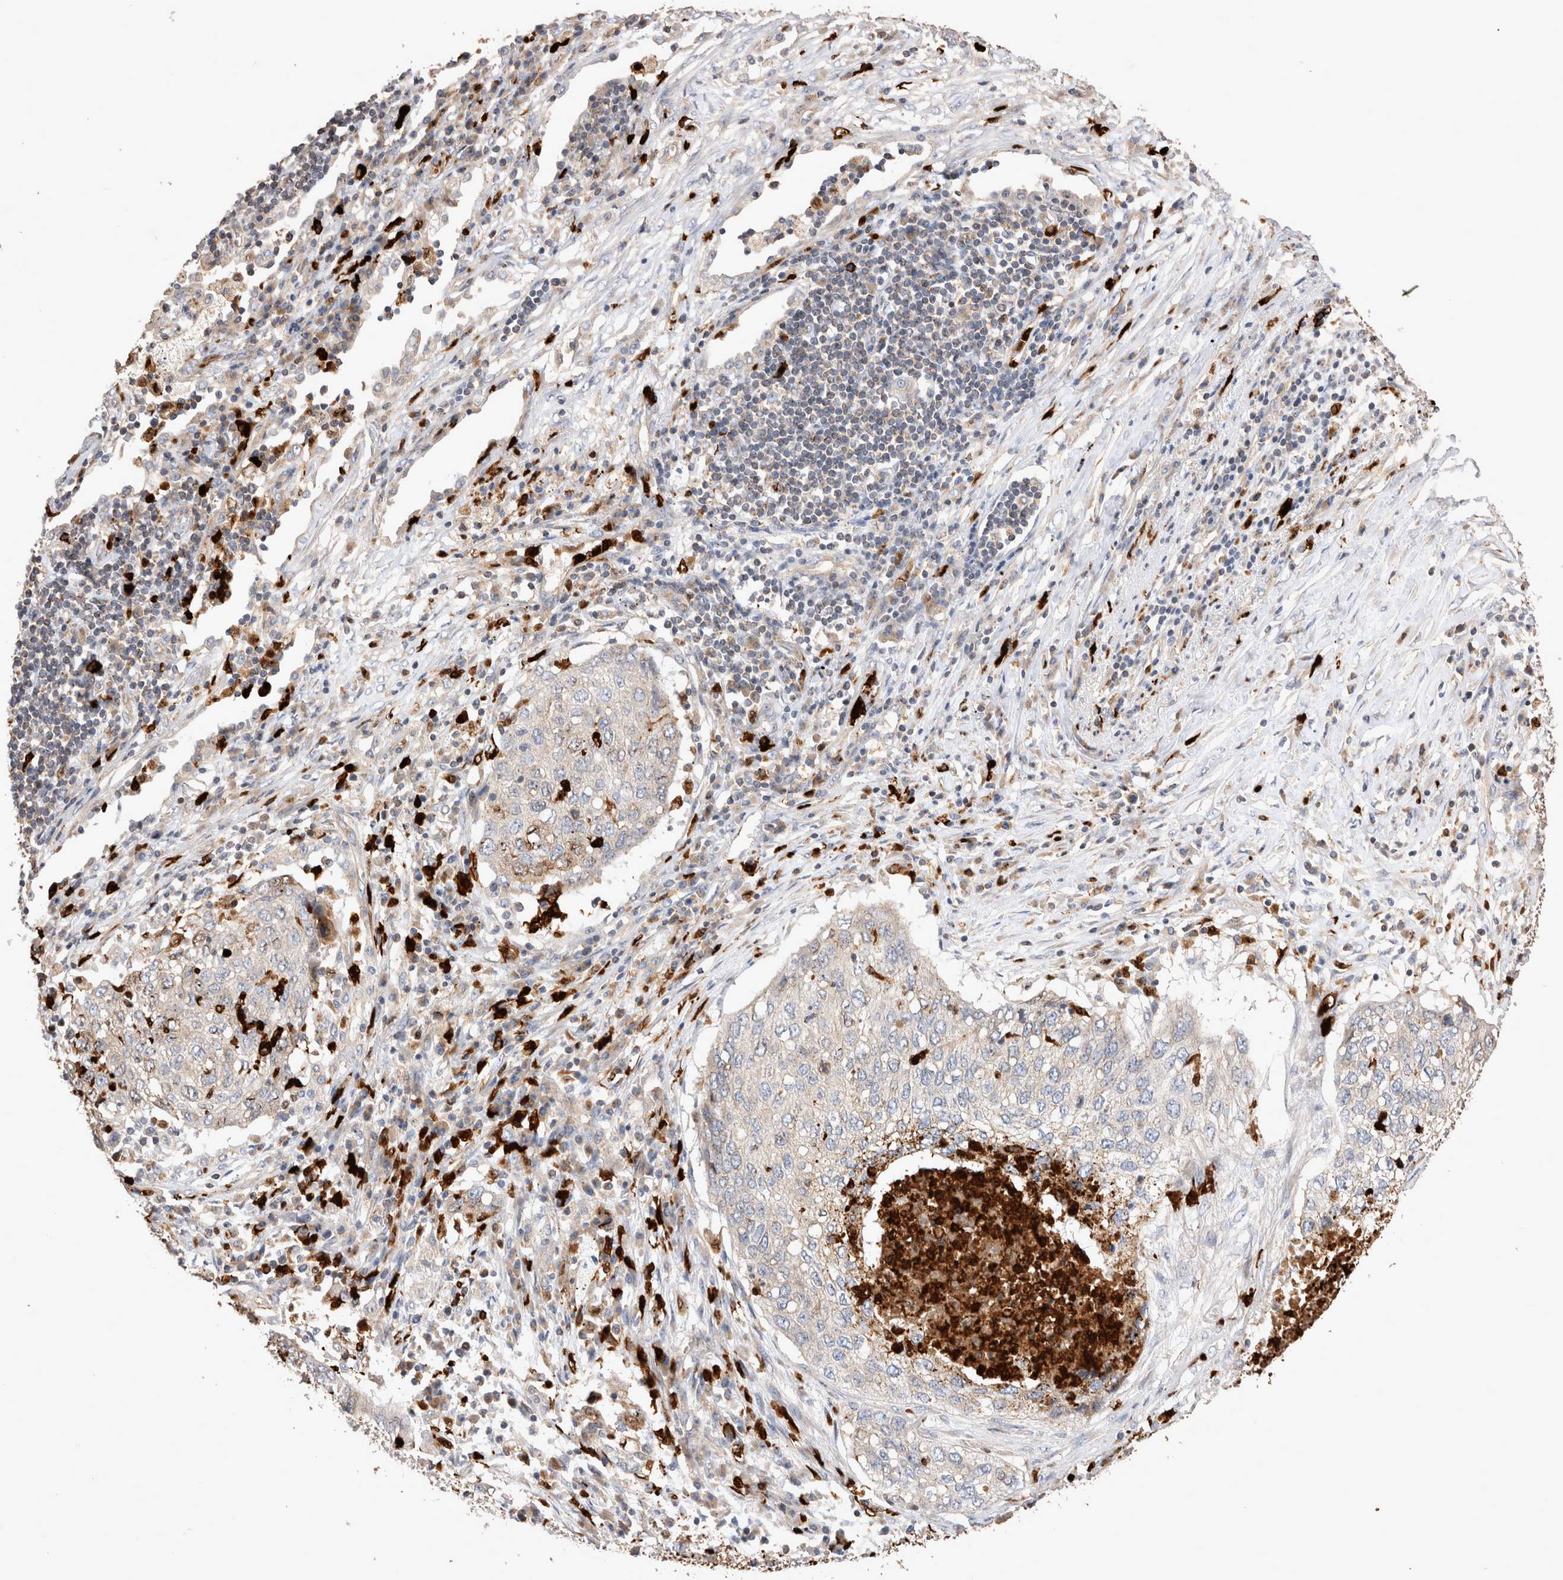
{"staining": {"intensity": "moderate", "quantity": "<25%", "location": "cytoplasmic/membranous,nuclear"}, "tissue": "lung cancer", "cell_type": "Tumor cells", "image_type": "cancer", "snomed": [{"axis": "morphology", "description": "Squamous cell carcinoma, NOS"}, {"axis": "topography", "description": "Lung"}], "caption": "There is low levels of moderate cytoplasmic/membranous and nuclear expression in tumor cells of squamous cell carcinoma (lung), as demonstrated by immunohistochemical staining (brown color).", "gene": "NXT2", "patient": {"sex": "female", "age": 63}}